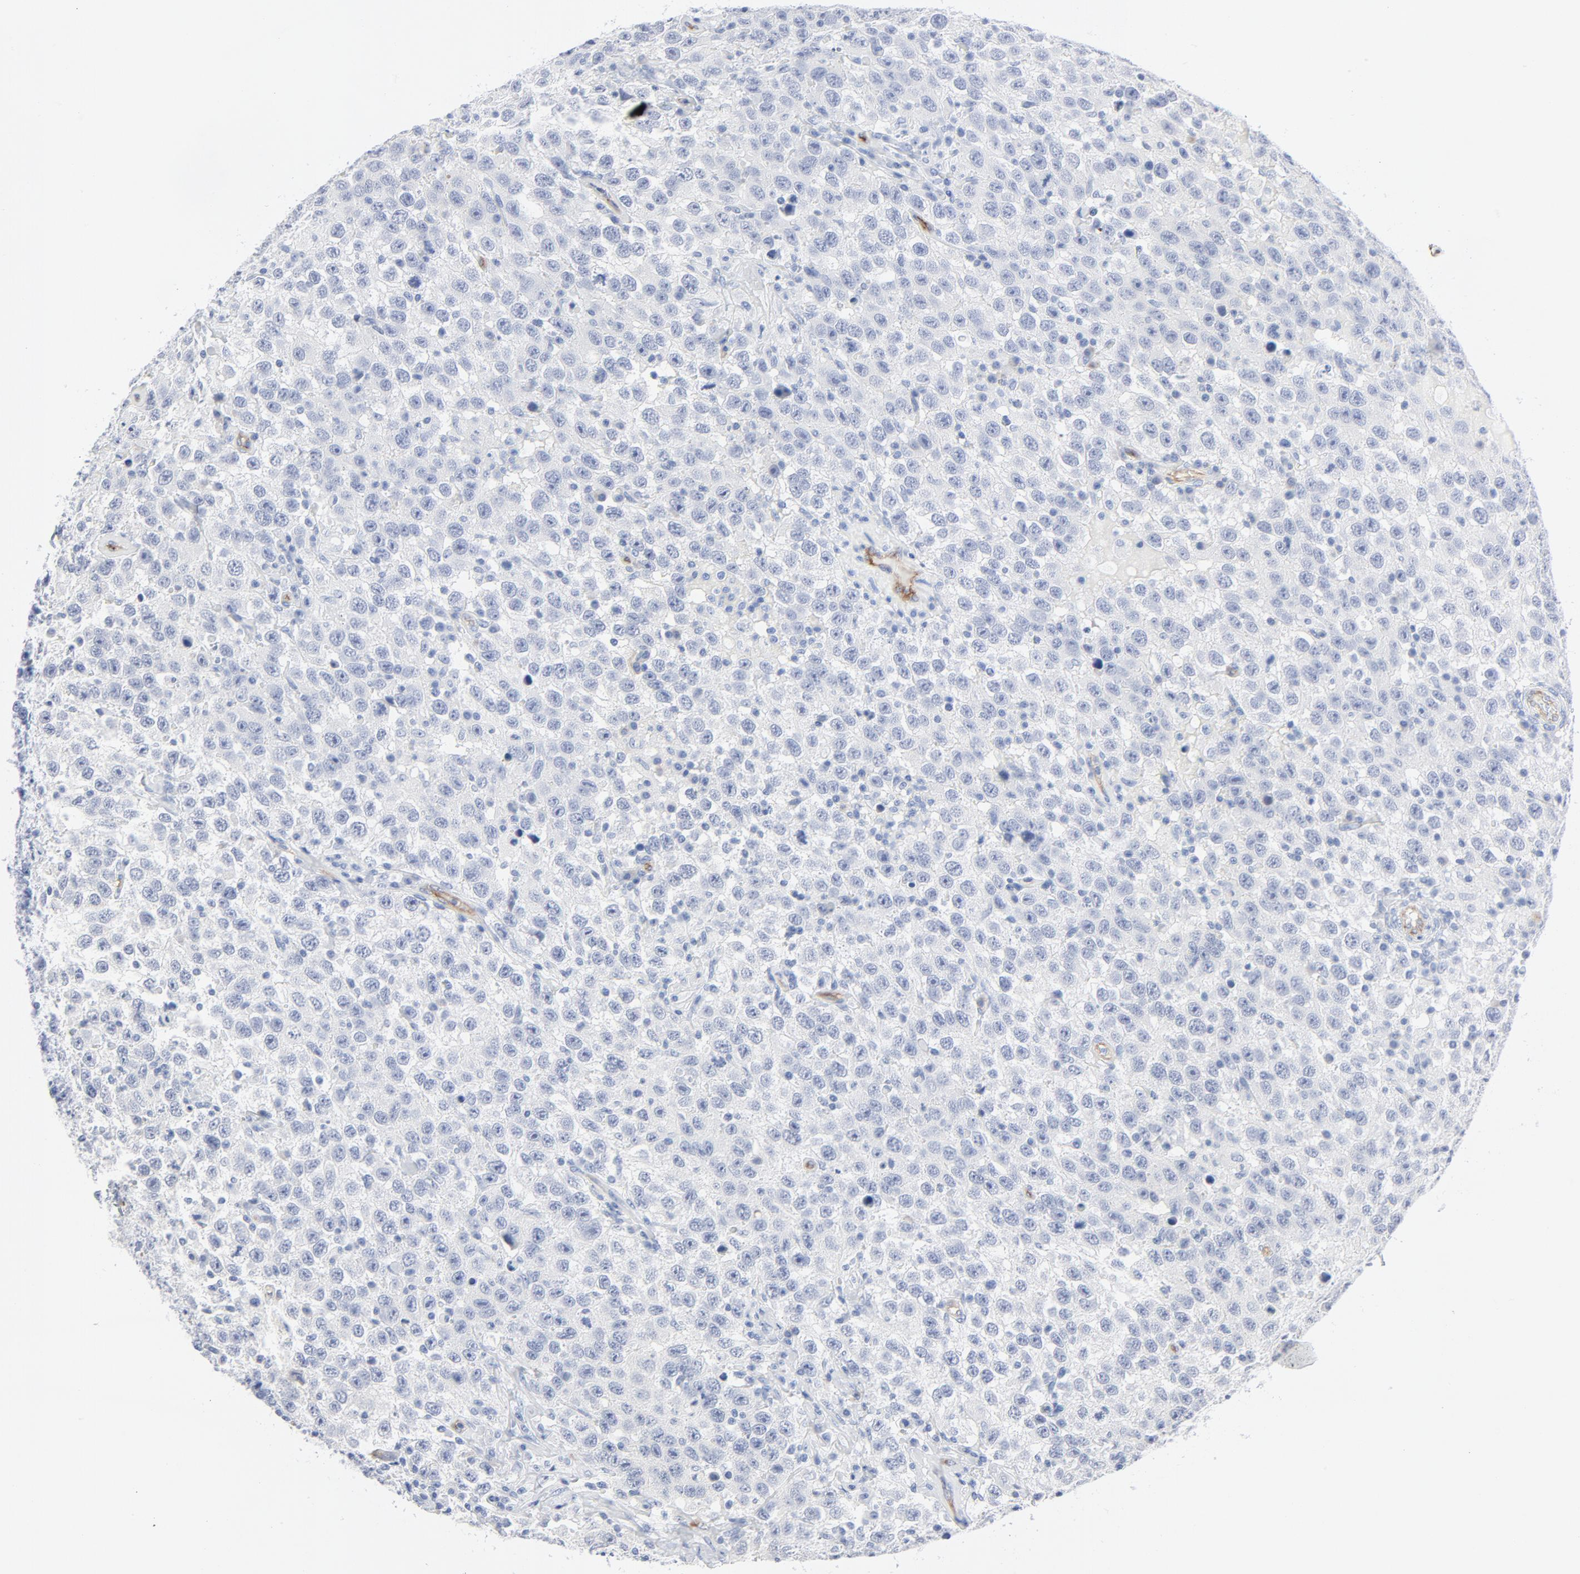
{"staining": {"intensity": "negative", "quantity": "none", "location": "none"}, "tissue": "testis cancer", "cell_type": "Tumor cells", "image_type": "cancer", "snomed": [{"axis": "morphology", "description": "Seminoma, NOS"}, {"axis": "topography", "description": "Testis"}], "caption": "The histopathology image reveals no staining of tumor cells in testis cancer. Brightfield microscopy of immunohistochemistry (IHC) stained with DAB (3,3'-diaminobenzidine) (brown) and hematoxylin (blue), captured at high magnification.", "gene": "SHANK3", "patient": {"sex": "male", "age": 41}}